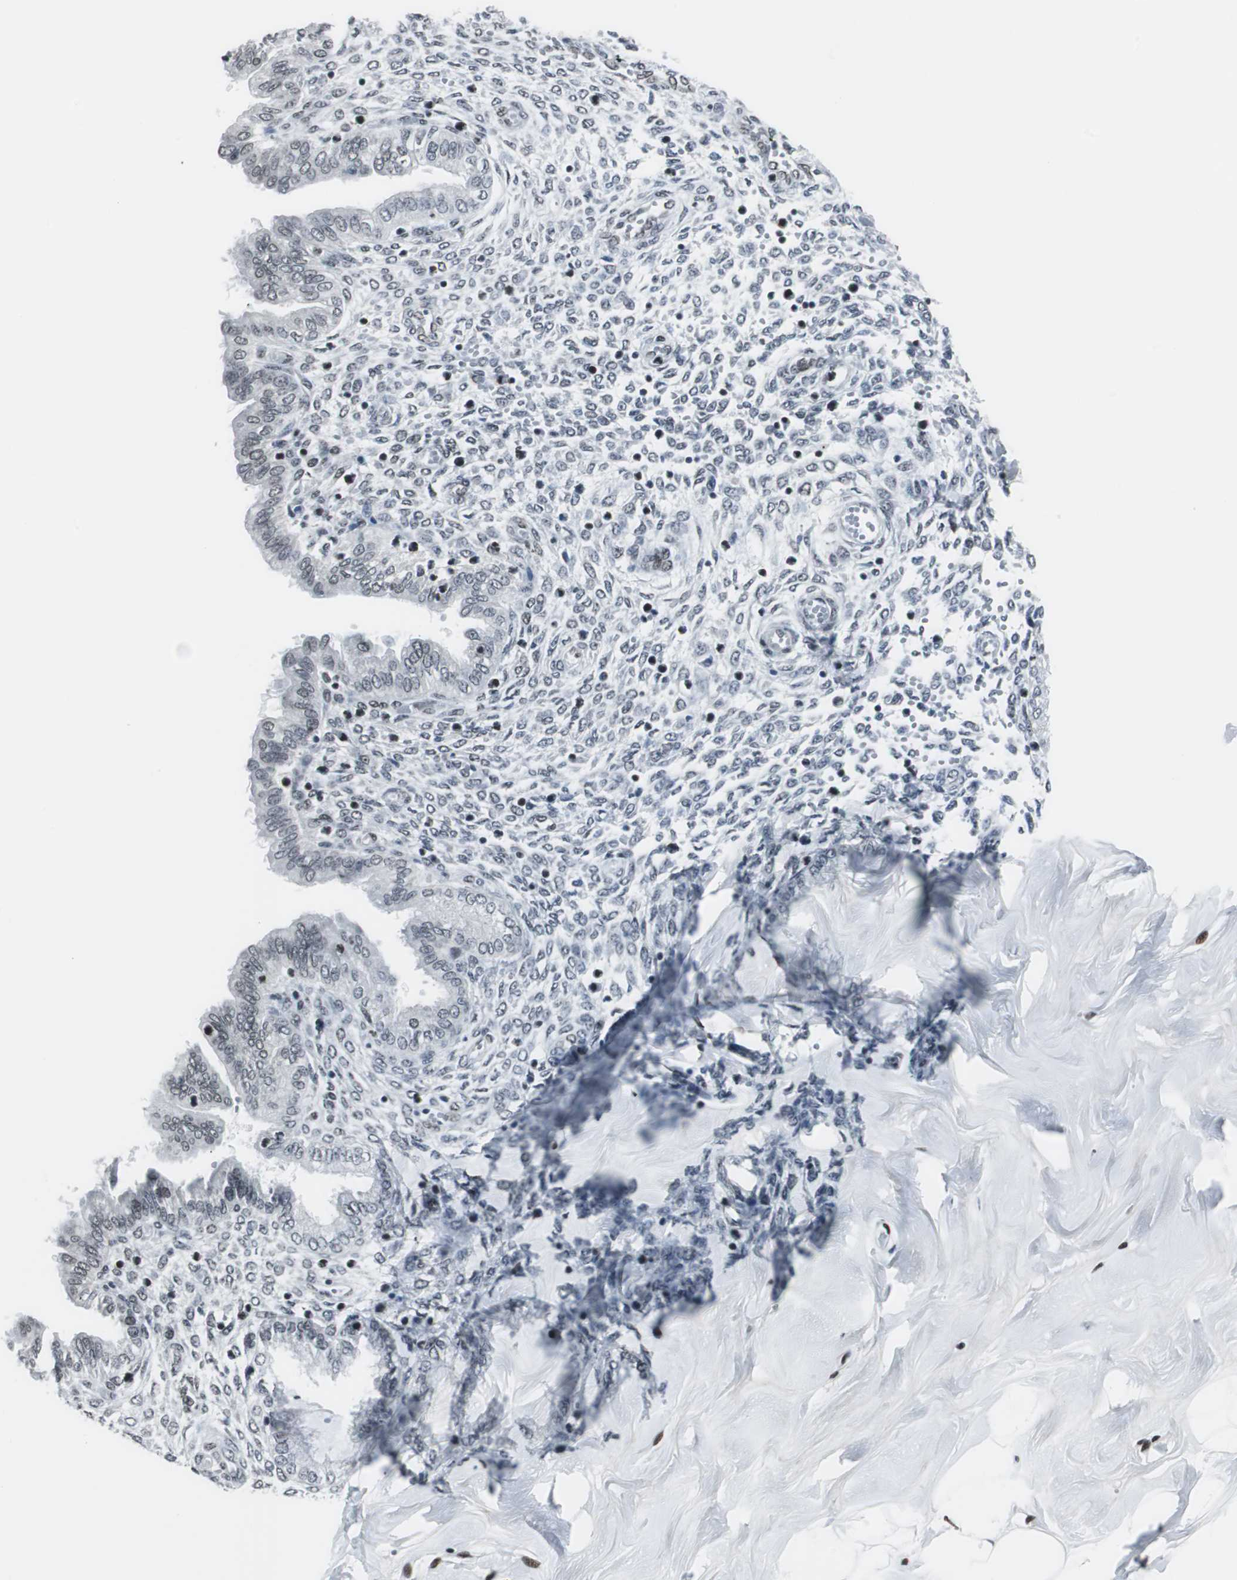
{"staining": {"intensity": "moderate", "quantity": ">75%", "location": "nuclear"}, "tissue": "endometrium", "cell_type": "Cells in endometrial stroma", "image_type": "normal", "snomed": [{"axis": "morphology", "description": "Normal tissue, NOS"}, {"axis": "topography", "description": "Endometrium"}], "caption": "The histopathology image reveals staining of benign endometrium, revealing moderate nuclear protein staining (brown color) within cells in endometrial stroma.", "gene": "XRCC1", "patient": {"sex": "female", "age": 33}}